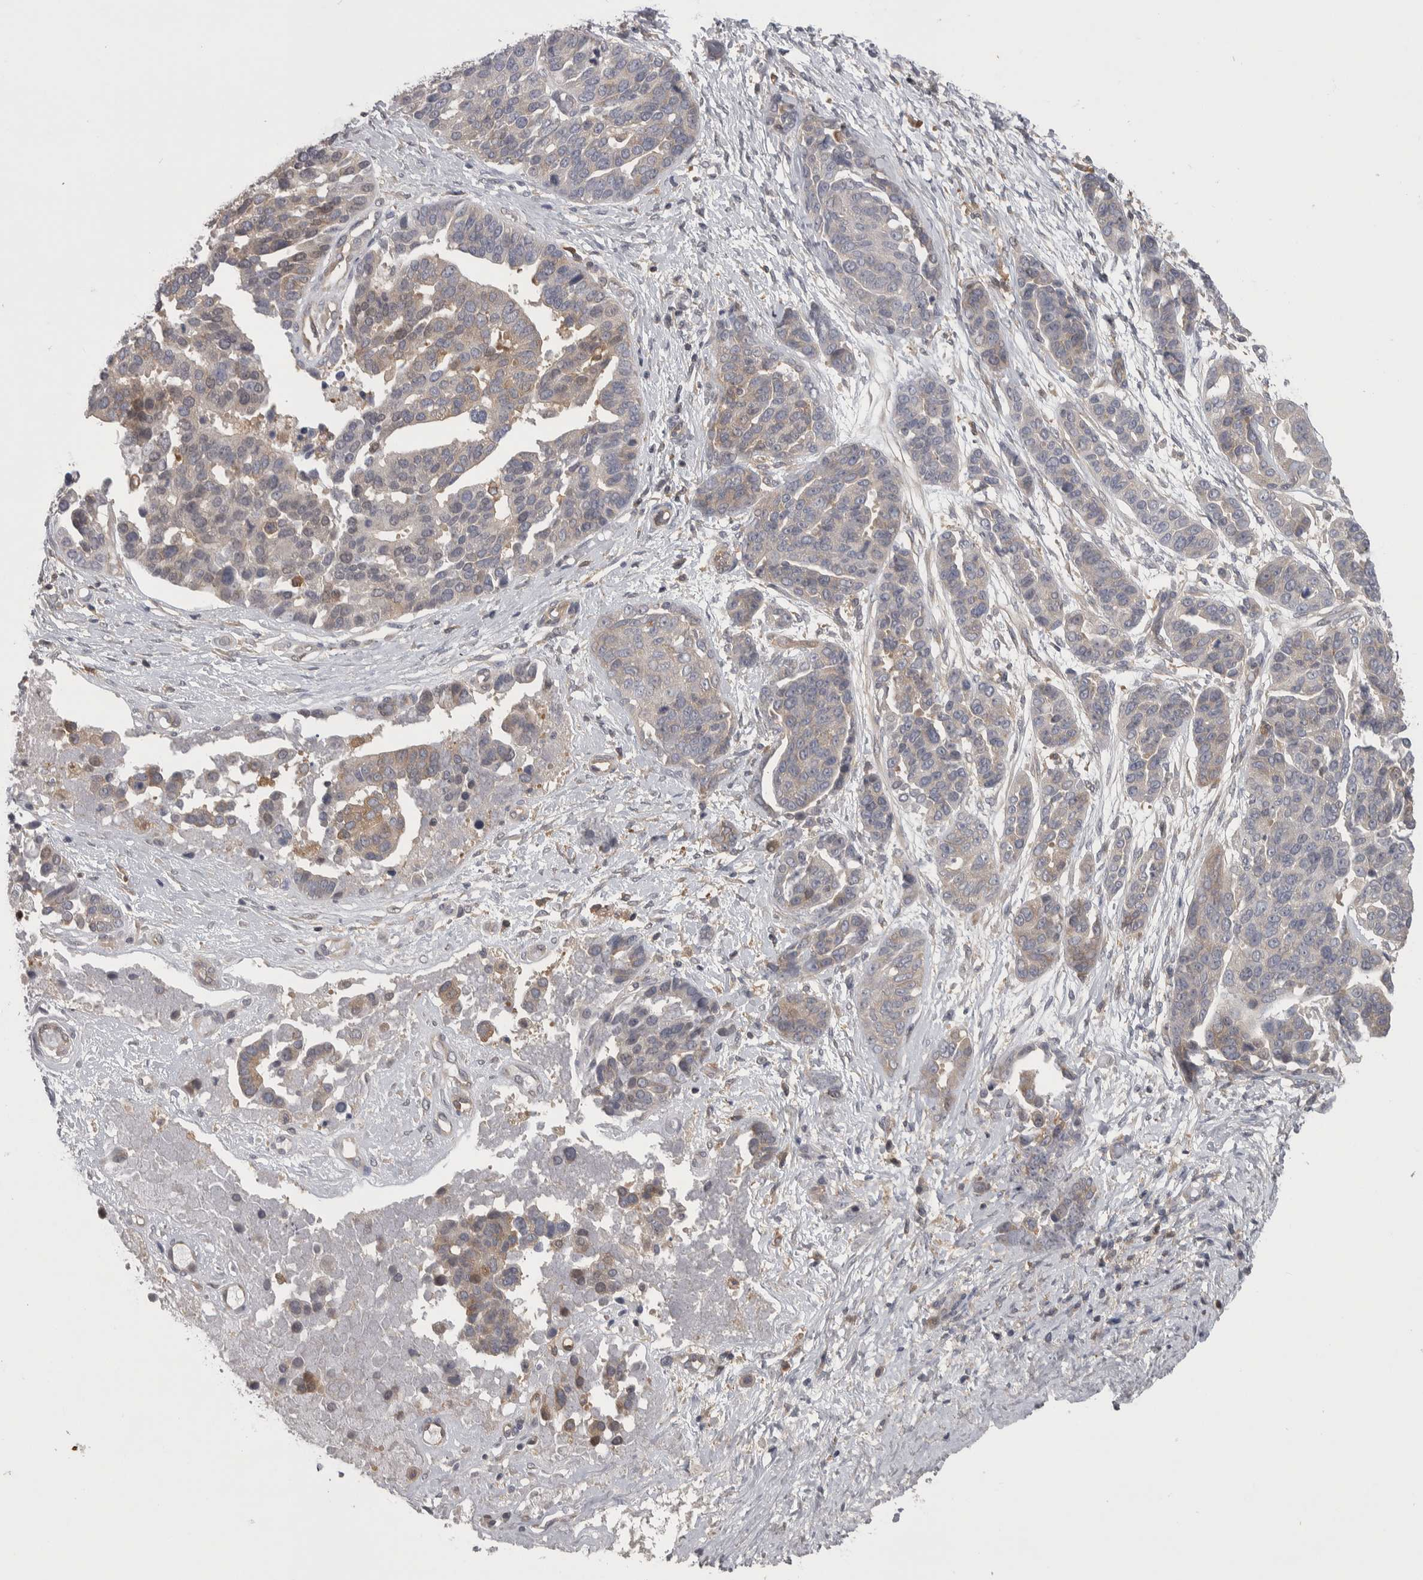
{"staining": {"intensity": "moderate", "quantity": "<25%", "location": "cytoplasmic/membranous"}, "tissue": "ovarian cancer", "cell_type": "Tumor cells", "image_type": "cancer", "snomed": [{"axis": "morphology", "description": "Cystadenocarcinoma, serous, NOS"}, {"axis": "topography", "description": "Ovary"}], "caption": "The micrograph exhibits staining of ovarian cancer (serous cystadenocarcinoma), revealing moderate cytoplasmic/membranous protein expression (brown color) within tumor cells.", "gene": "NFKB2", "patient": {"sex": "female", "age": 44}}